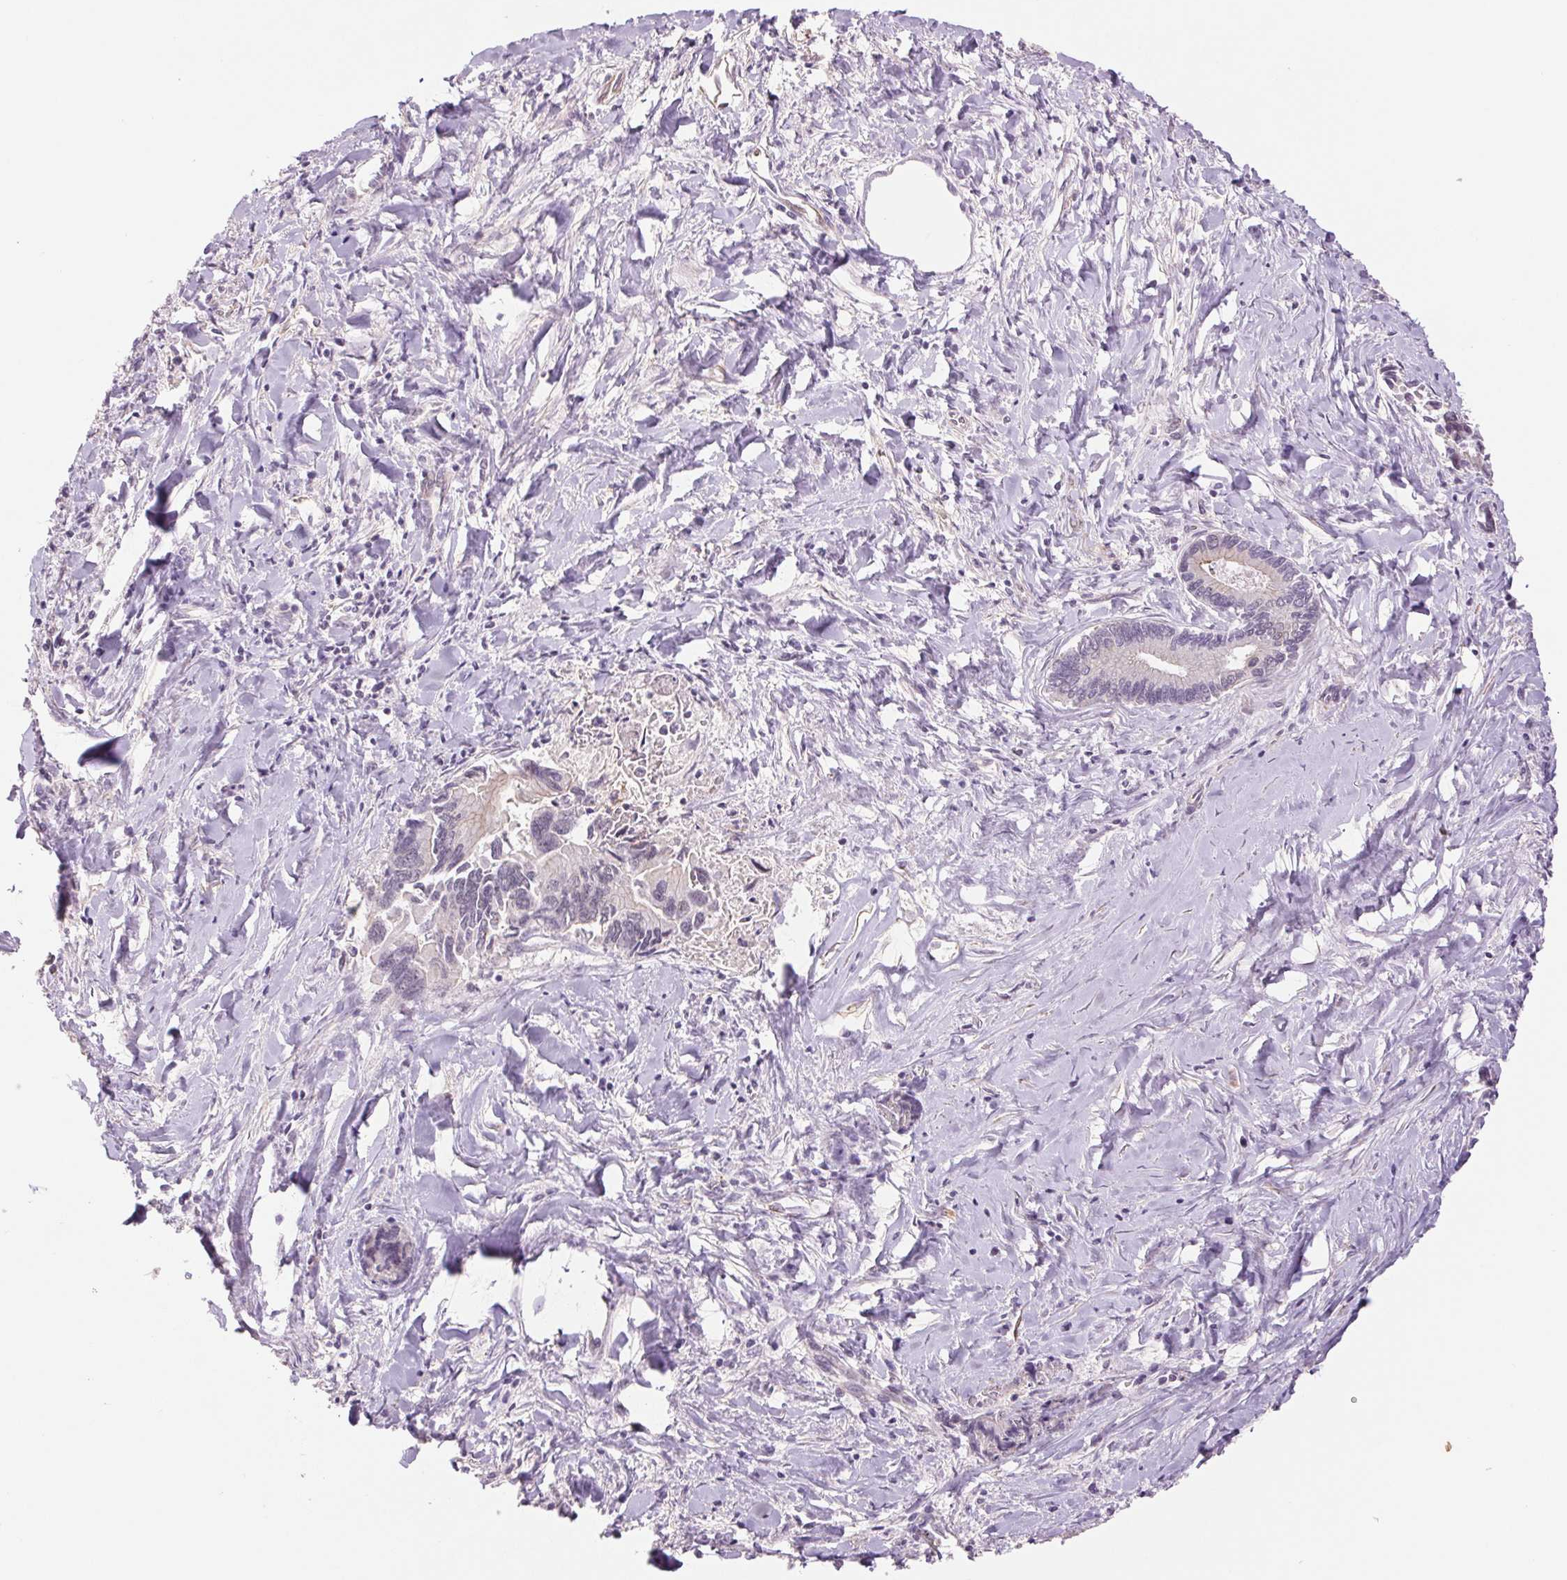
{"staining": {"intensity": "negative", "quantity": "none", "location": "none"}, "tissue": "liver cancer", "cell_type": "Tumor cells", "image_type": "cancer", "snomed": [{"axis": "morphology", "description": "Cholangiocarcinoma"}, {"axis": "topography", "description": "Liver"}], "caption": "Tumor cells are negative for brown protein staining in liver cancer. The staining was performed using DAB to visualize the protein expression in brown, while the nuclei were stained in blue with hematoxylin (Magnification: 20x).", "gene": "CWC25", "patient": {"sex": "male", "age": 66}}